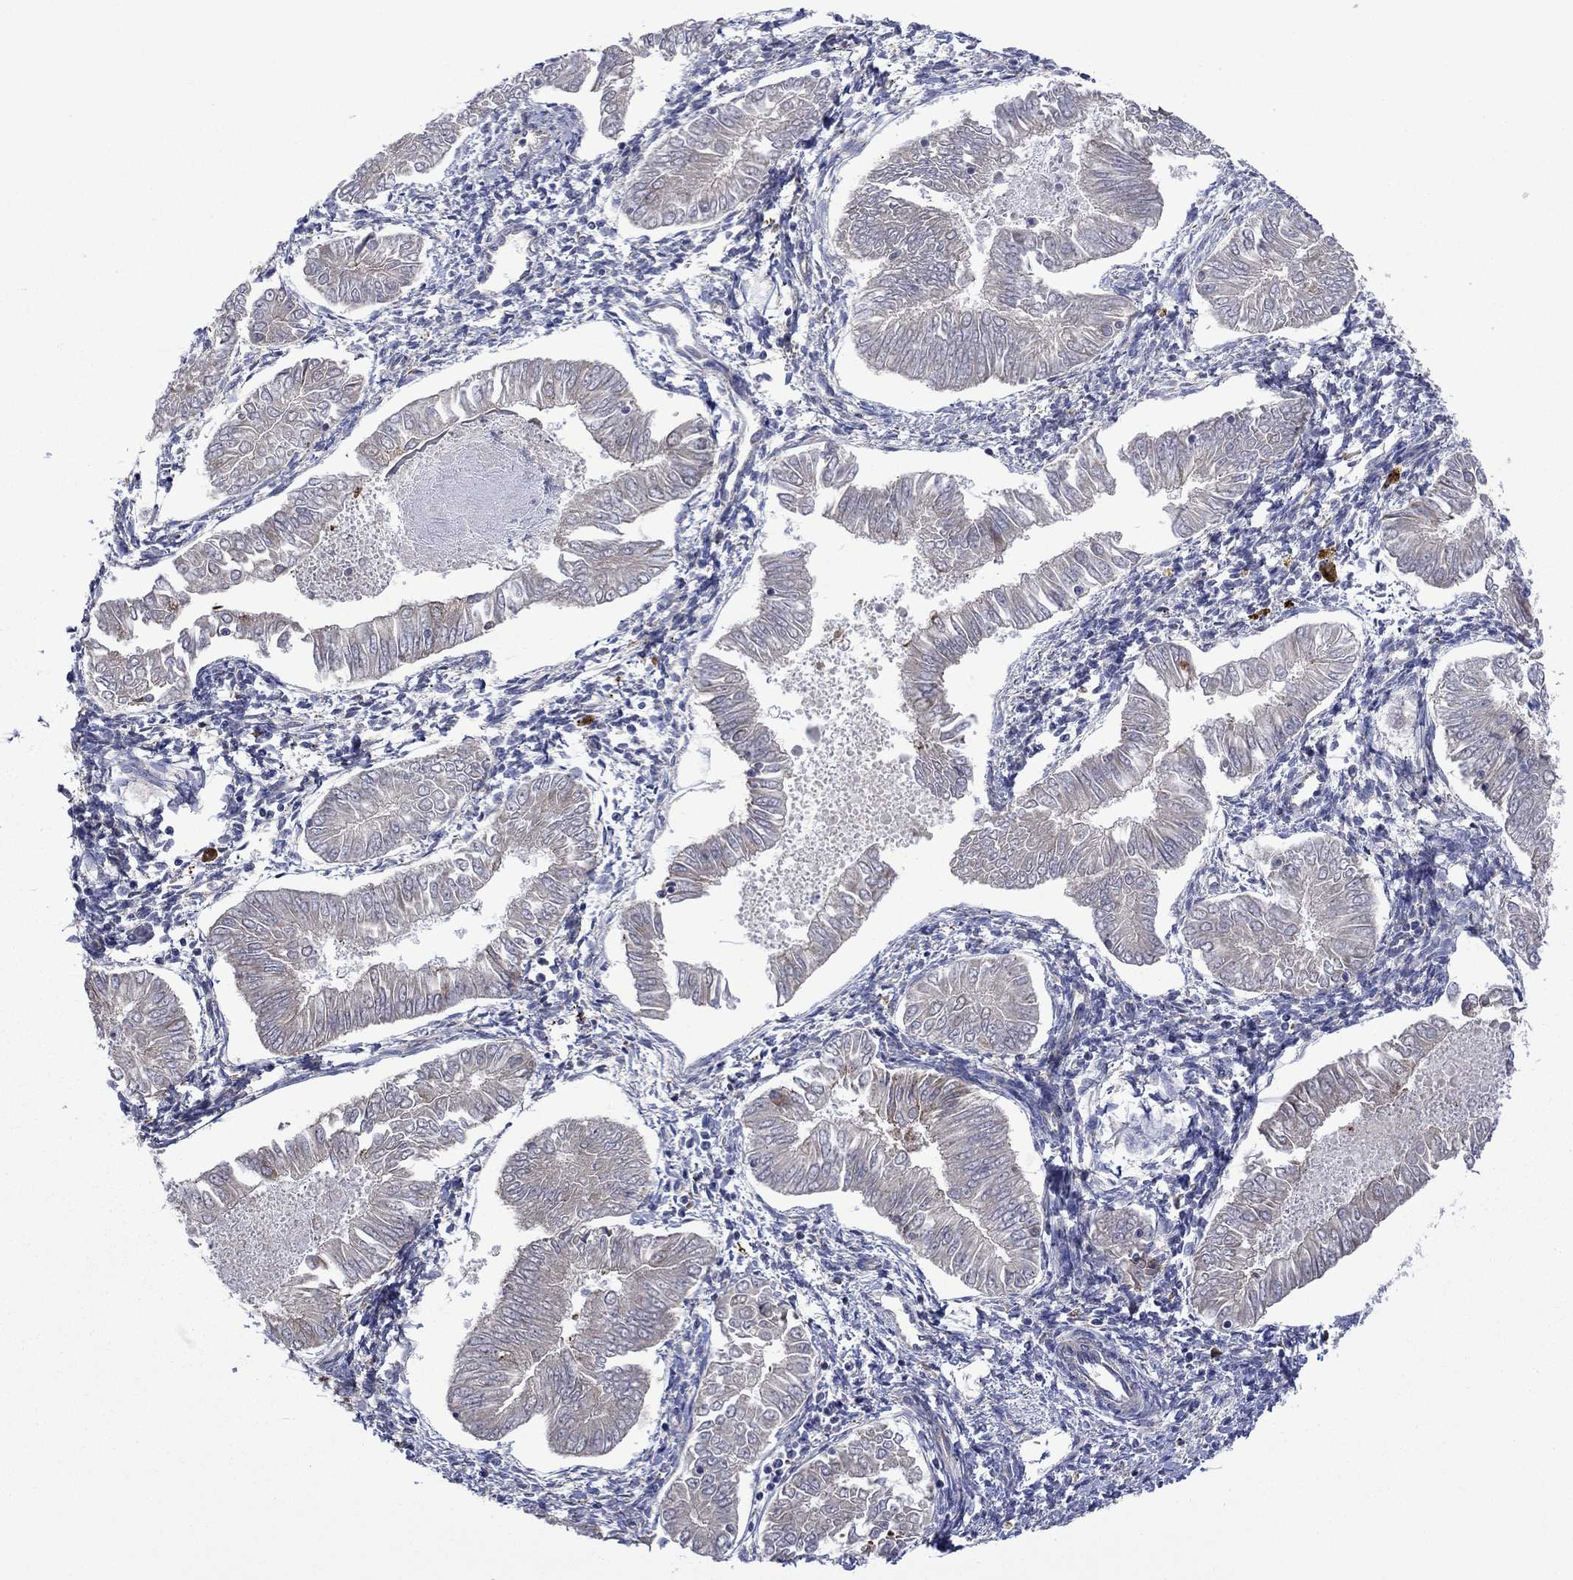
{"staining": {"intensity": "negative", "quantity": "none", "location": "none"}, "tissue": "endometrial cancer", "cell_type": "Tumor cells", "image_type": "cancer", "snomed": [{"axis": "morphology", "description": "Adenocarcinoma, NOS"}, {"axis": "topography", "description": "Endometrium"}], "caption": "Human endometrial cancer stained for a protein using IHC displays no positivity in tumor cells.", "gene": "FURIN", "patient": {"sex": "female", "age": 53}}